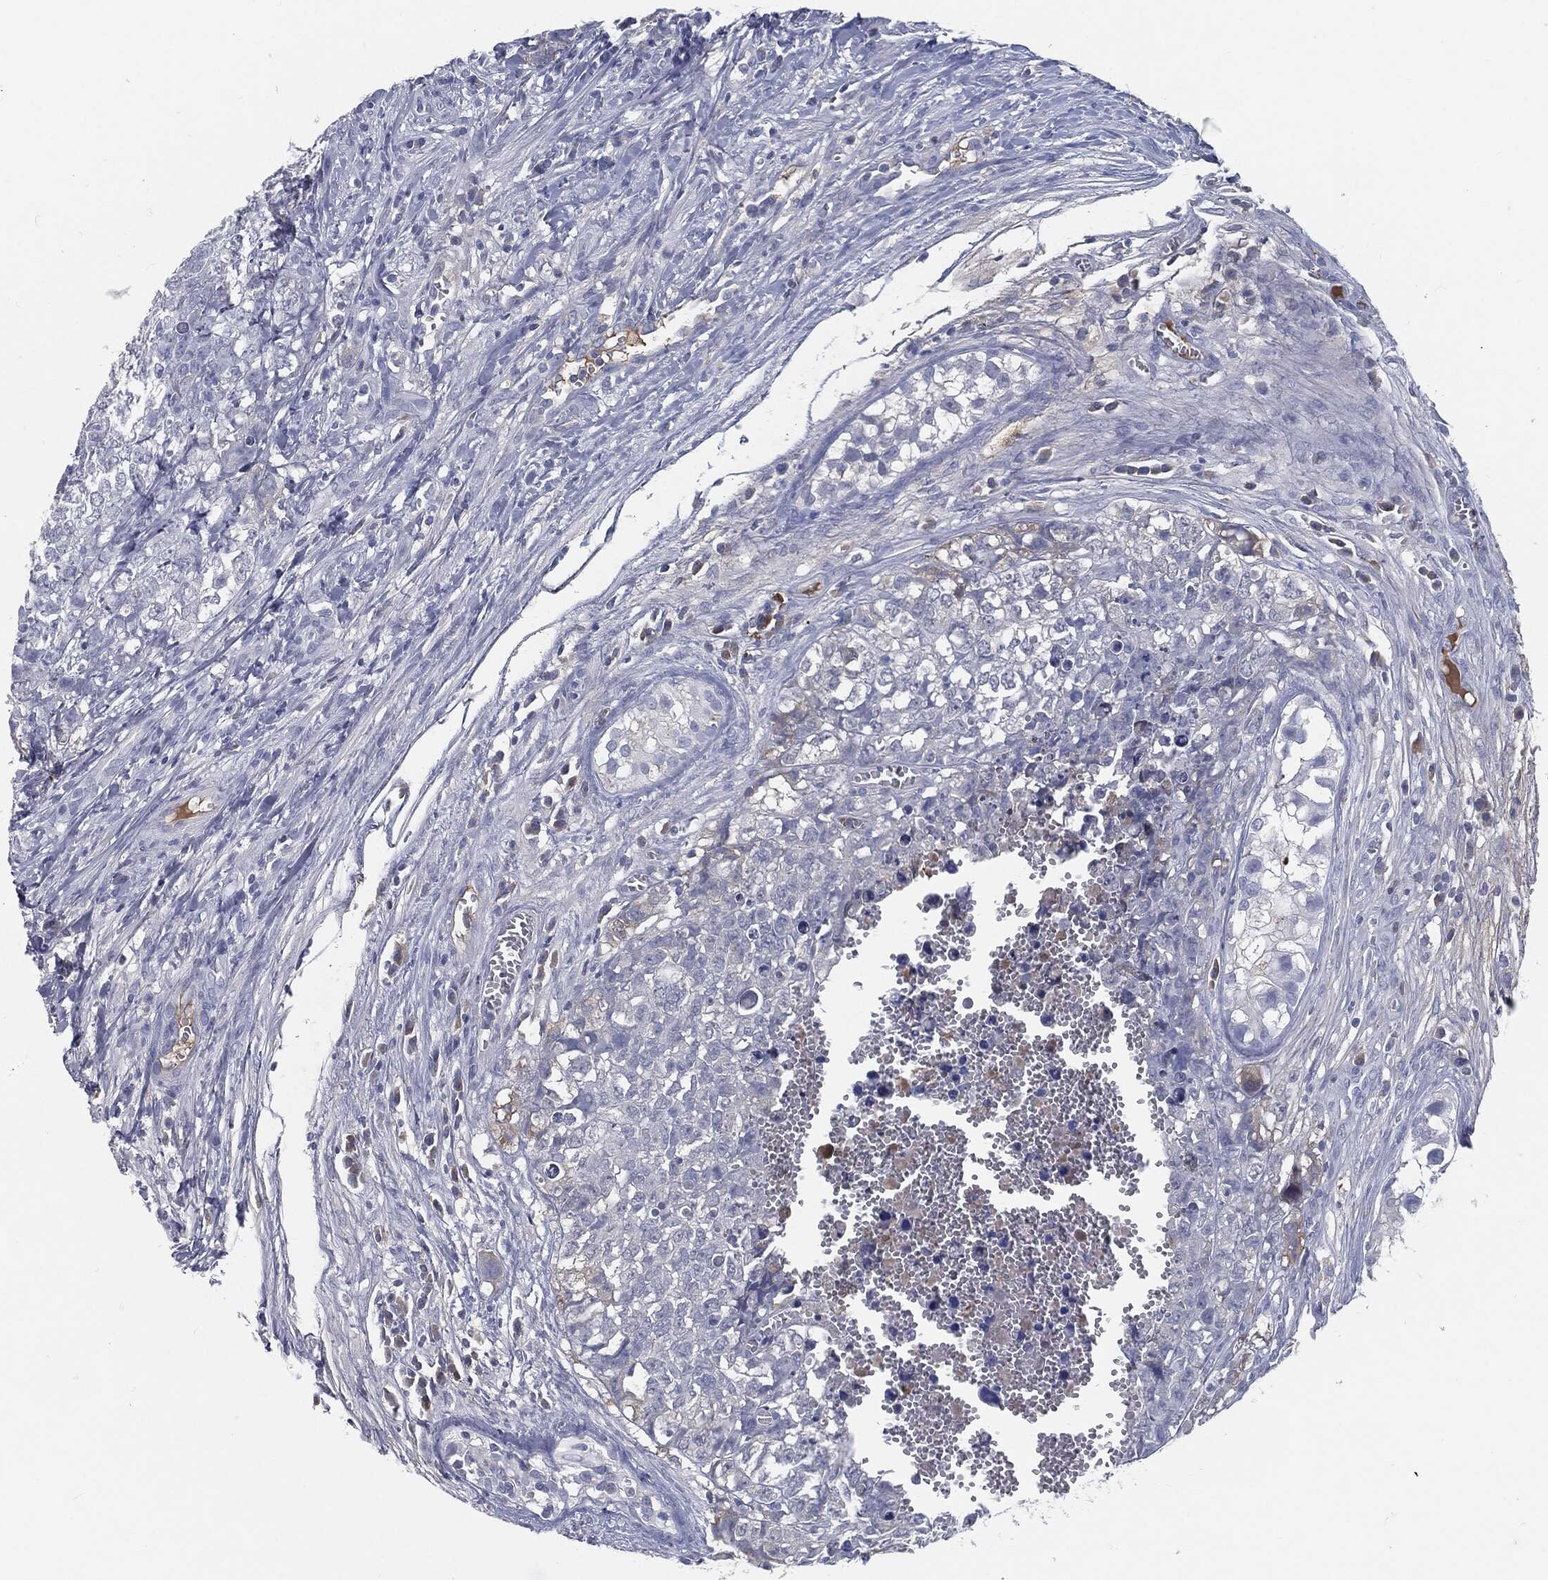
{"staining": {"intensity": "negative", "quantity": "none", "location": "none"}, "tissue": "testis cancer", "cell_type": "Tumor cells", "image_type": "cancer", "snomed": [{"axis": "morphology", "description": "Carcinoma, Embryonal, NOS"}, {"axis": "topography", "description": "Testis"}], "caption": "A high-resolution image shows IHC staining of embryonal carcinoma (testis), which demonstrates no significant positivity in tumor cells. (Stains: DAB (3,3'-diaminobenzidine) immunohistochemistry (IHC) with hematoxylin counter stain, Microscopy: brightfield microscopy at high magnification).", "gene": "MST1", "patient": {"sex": "male", "age": 23}}